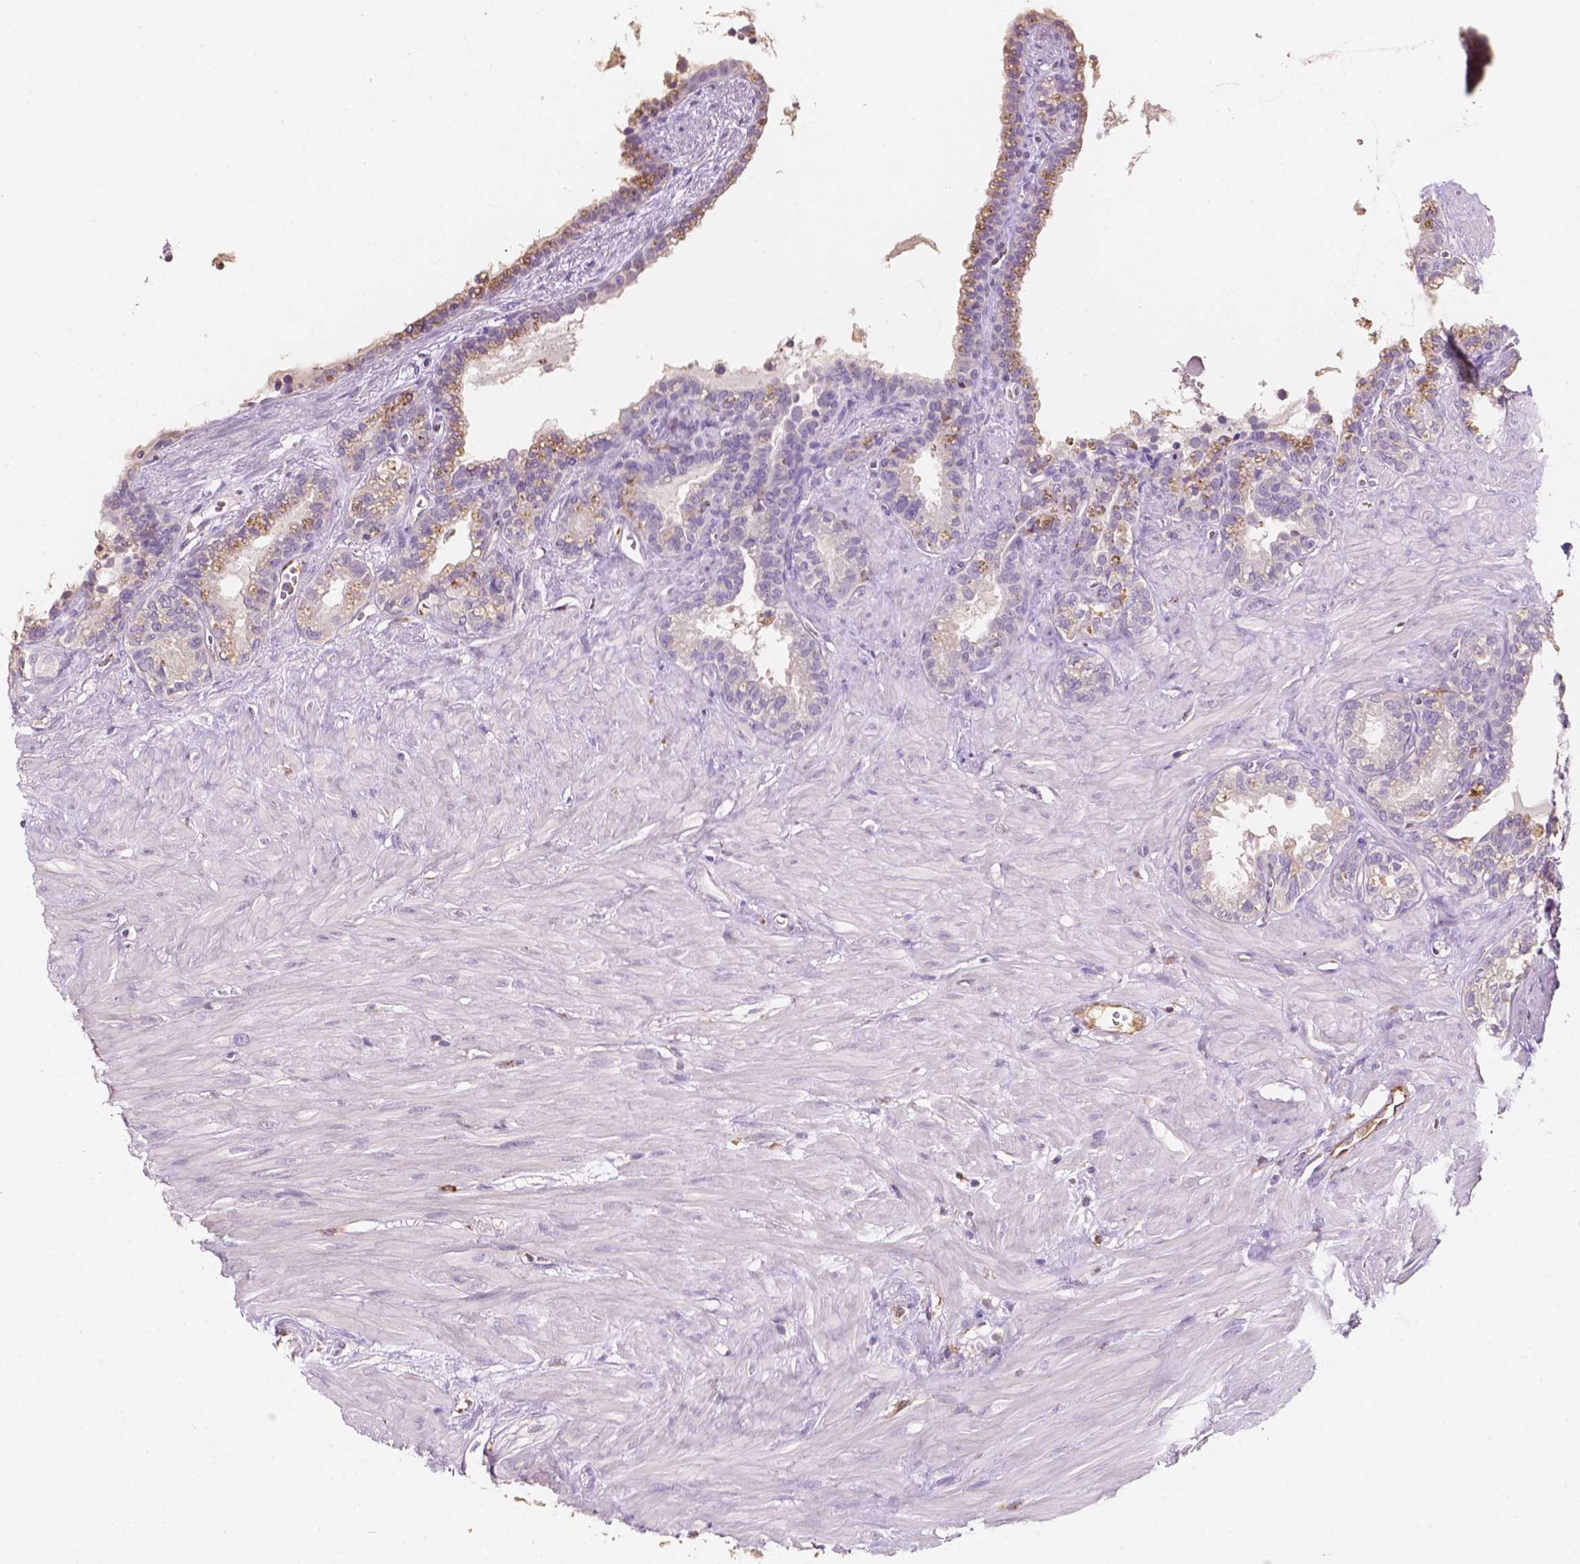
{"staining": {"intensity": "moderate", "quantity": "<25%", "location": "cytoplasmic/membranous"}, "tissue": "seminal vesicle", "cell_type": "Glandular cells", "image_type": "normal", "snomed": [{"axis": "morphology", "description": "Normal tissue, NOS"}, {"axis": "morphology", "description": "Urothelial carcinoma, NOS"}, {"axis": "topography", "description": "Urinary bladder"}, {"axis": "topography", "description": "Seminal veicle"}], "caption": "Brown immunohistochemical staining in unremarkable seminal vesicle shows moderate cytoplasmic/membranous positivity in approximately <25% of glandular cells. (DAB (3,3'-diaminobenzidine) = brown stain, brightfield microscopy at high magnification).", "gene": "SLC22A4", "patient": {"sex": "male", "age": 76}}